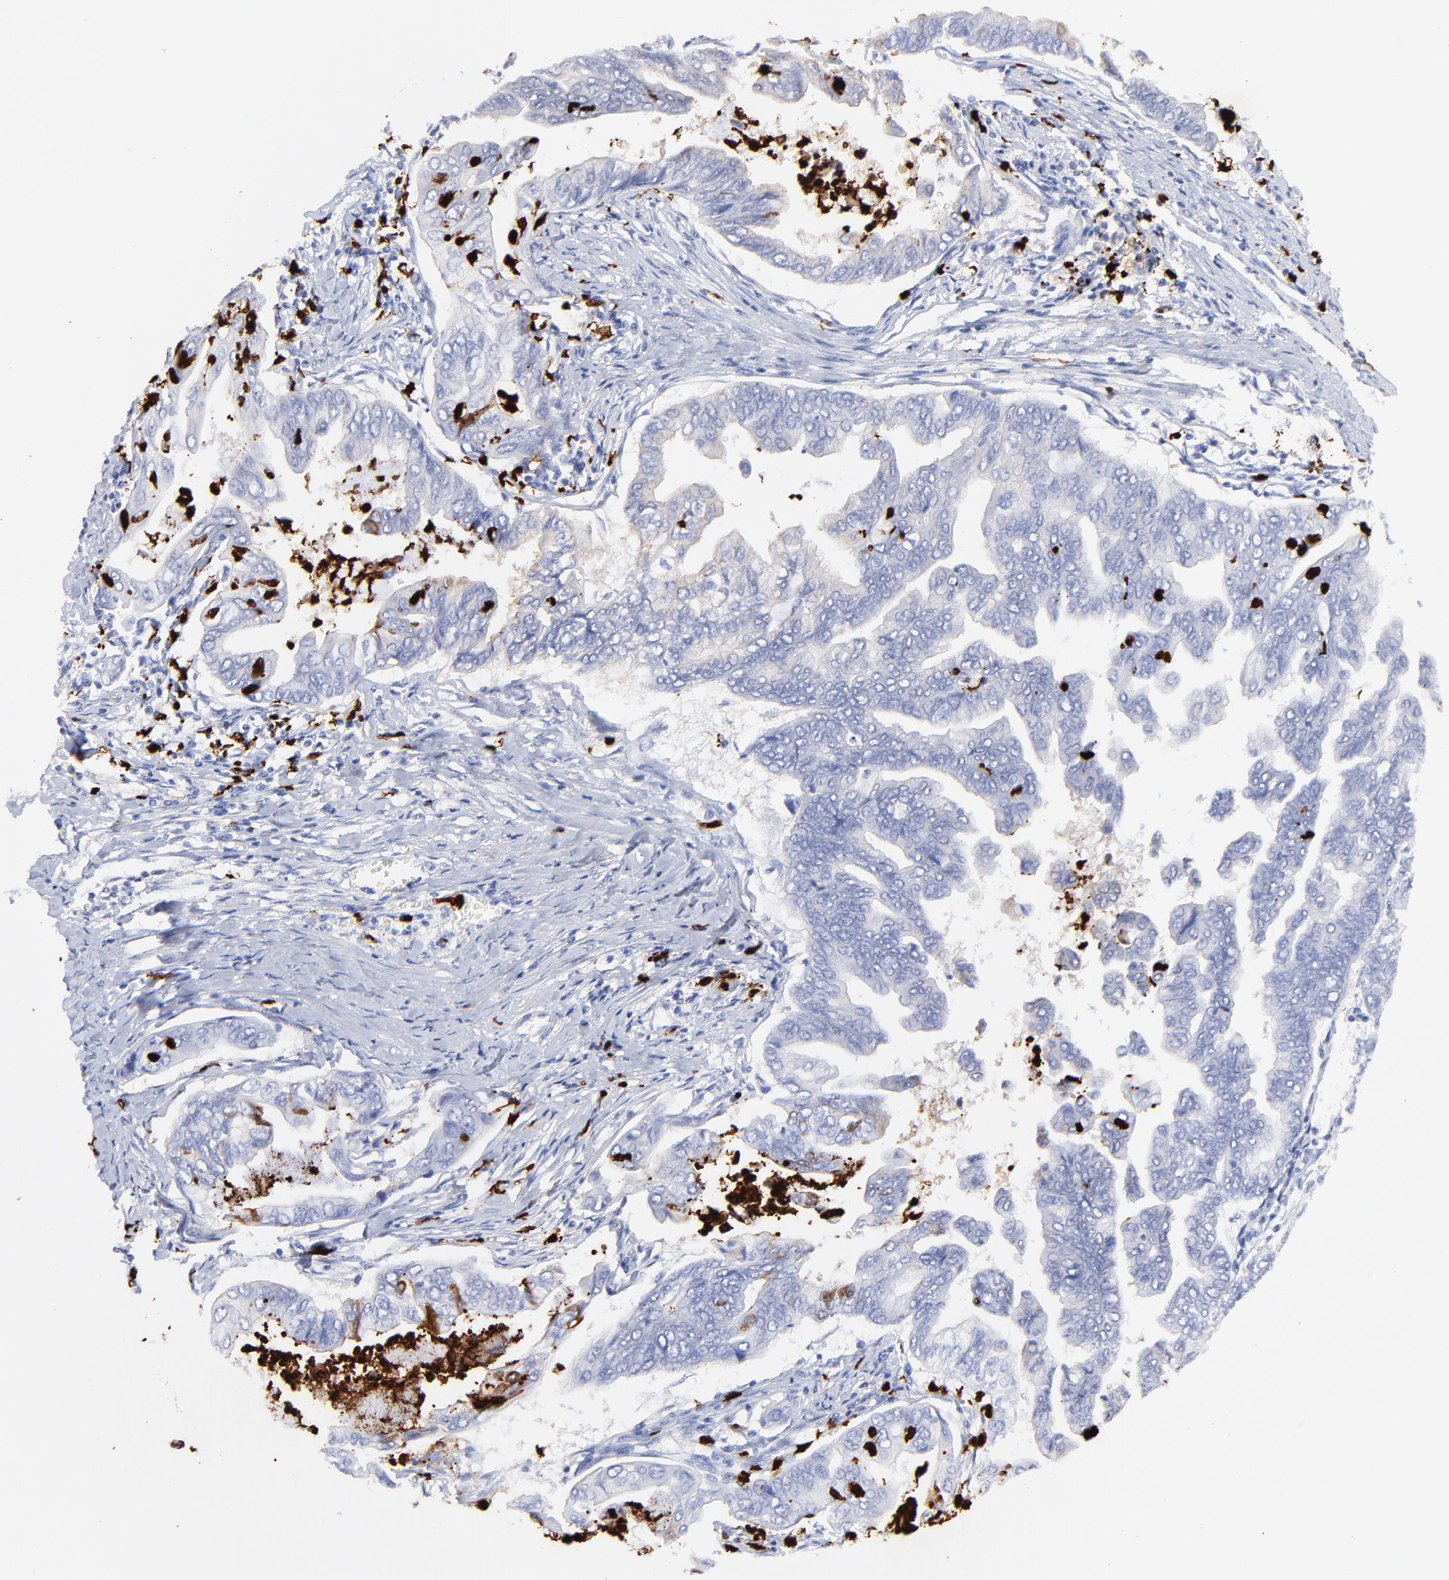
{"staining": {"intensity": "negative", "quantity": "none", "location": "none"}, "tissue": "stomach cancer", "cell_type": "Tumor cells", "image_type": "cancer", "snomed": [{"axis": "morphology", "description": "Adenocarcinoma, NOS"}, {"axis": "topography", "description": "Stomach, upper"}], "caption": "This is a photomicrograph of immunohistochemistry (IHC) staining of stomach cancer, which shows no positivity in tumor cells.", "gene": "S100A12", "patient": {"sex": "male", "age": 80}}